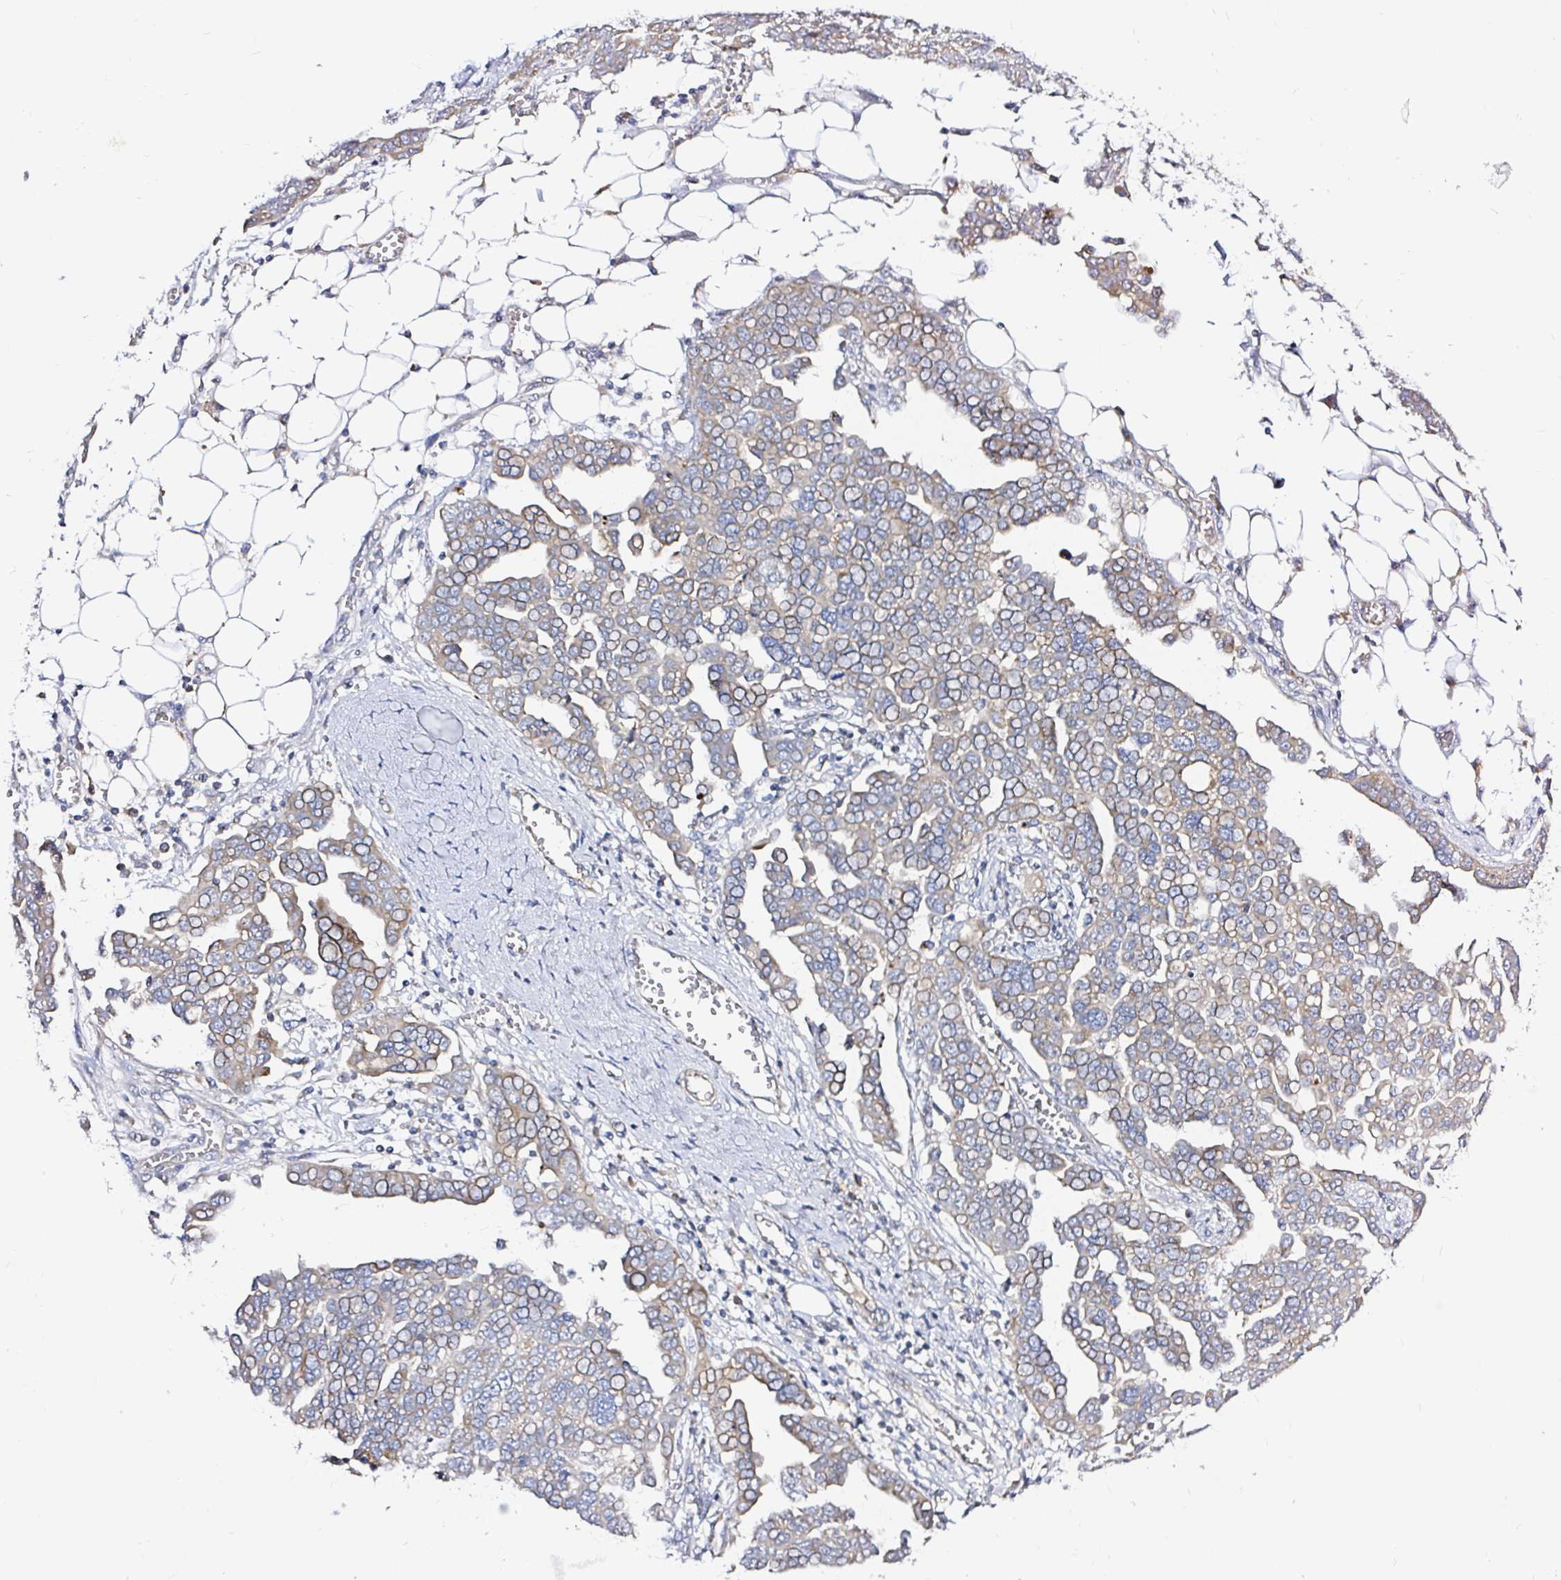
{"staining": {"intensity": "weak", "quantity": "25%-75%", "location": "cytoplasmic/membranous"}, "tissue": "ovarian cancer", "cell_type": "Tumor cells", "image_type": "cancer", "snomed": [{"axis": "morphology", "description": "Cystadenocarcinoma, serous, NOS"}, {"axis": "topography", "description": "Ovary"}], "caption": "There is low levels of weak cytoplasmic/membranous positivity in tumor cells of ovarian cancer (serous cystadenocarcinoma), as demonstrated by immunohistochemical staining (brown color).", "gene": "ARHGEF37", "patient": {"sex": "female", "age": 59}}